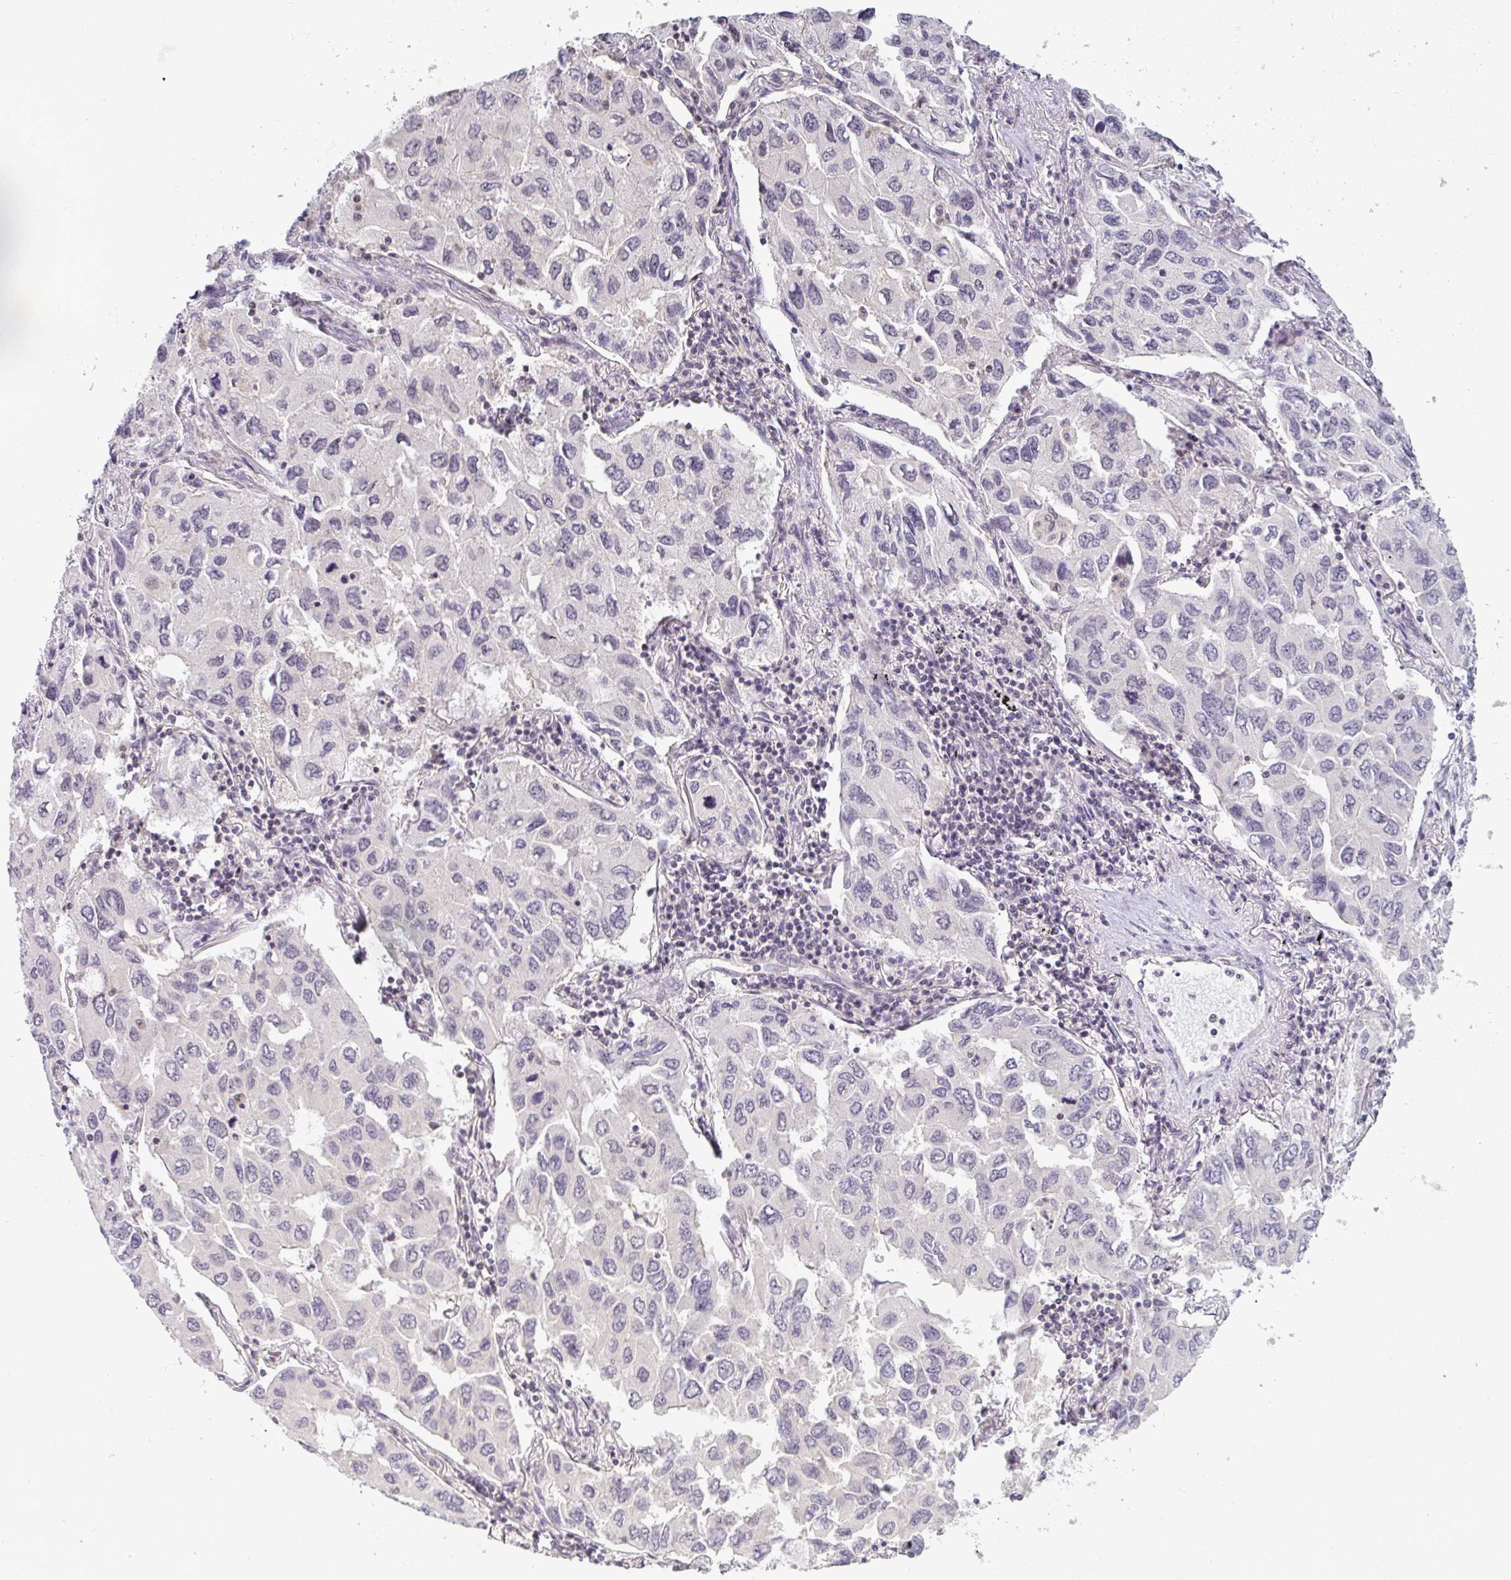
{"staining": {"intensity": "negative", "quantity": "none", "location": "none"}, "tissue": "lung cancer", "cell_type": "Tumor cells", "image_type": "cancer", "snomed": [{"axis": "morphology", "description": "Adenocarcinoma, NOS"}, {"axis": "topography", "description": "Lung"}], "caption": "Tumor cells show no significant positivity in lung adenocarcinoma. (Stains: DAB immunohistochemistry (IHC) with hematoxylin counter stain, Microscopy: brightfield microscopy at high magnification).", "gene": "GSDMB", "patient": {"sex": "male", "age": 64}}